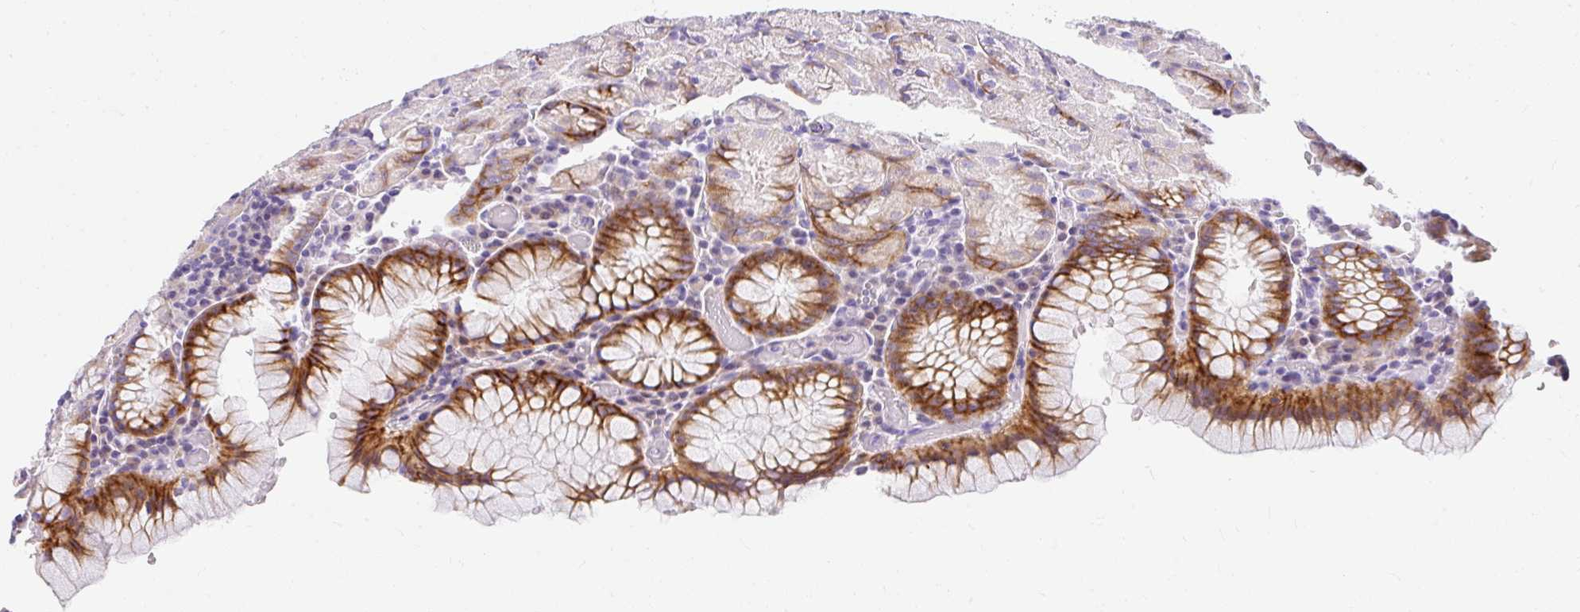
{"staining": {"intensity": "strong", "quantity": ">75%", "location": "cytoplasmic/membranous"}, "tissue": "stomach", "cell_type": "Glandular cells", "image_type": "normal", "snomed": [{"axis": "morphology", "description": "Normal tissue, NOS"}, {"axis": "topography", "description": "Stomach, upper"}, {"axis": "topography", "description": "Stomach, lower"}], "caption": "Glandular cells demonstrate high levels of strong cytoplasmic/membranous expression in approximately >75% of cells in benign human stomach.", "gene": "DTX4", "patient": {"sex": "male", "age": 80}}